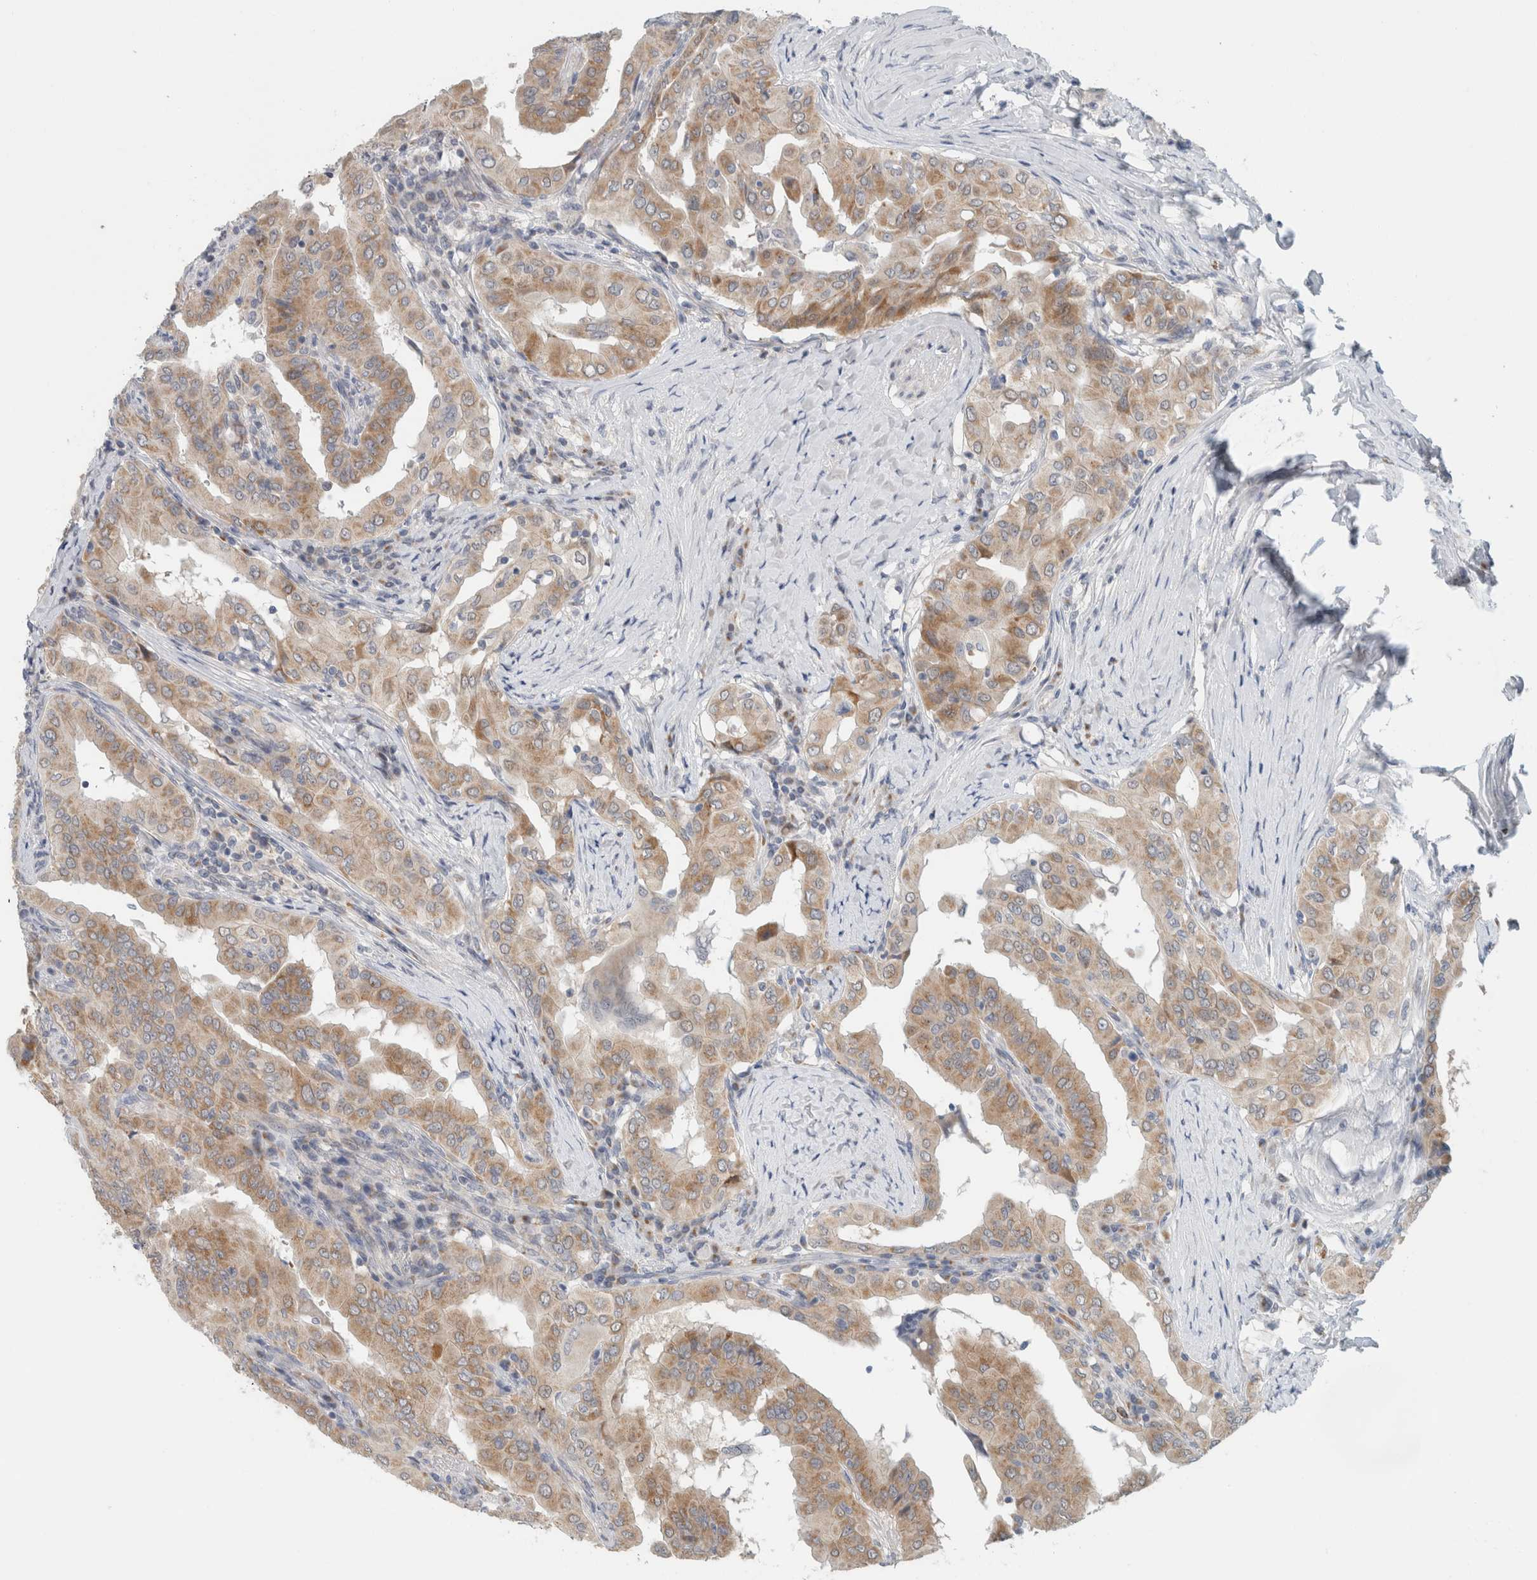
{"staining": {"intensity": "moderate", "quantity": ">75%", "location": "cytoplasmic/membranous"}, "tissue": "thyroid cancer", "cell_type": "Tumor cells", "image_type": "cancer", "snomed": [{"axis": "morphology", "description": "Papillary adenocarcinoma, NOS"}, {"axis": "topography", "description": "Thyroid gland"}], "caption": "Moderate cytoplasmic/membranous protein staining is appreciated in approximately >75% of tumor cells in papillary adenocarcinoma (thyroid).", "gene": "CRAT", "patient": {"sex": "male", "age": 33}}